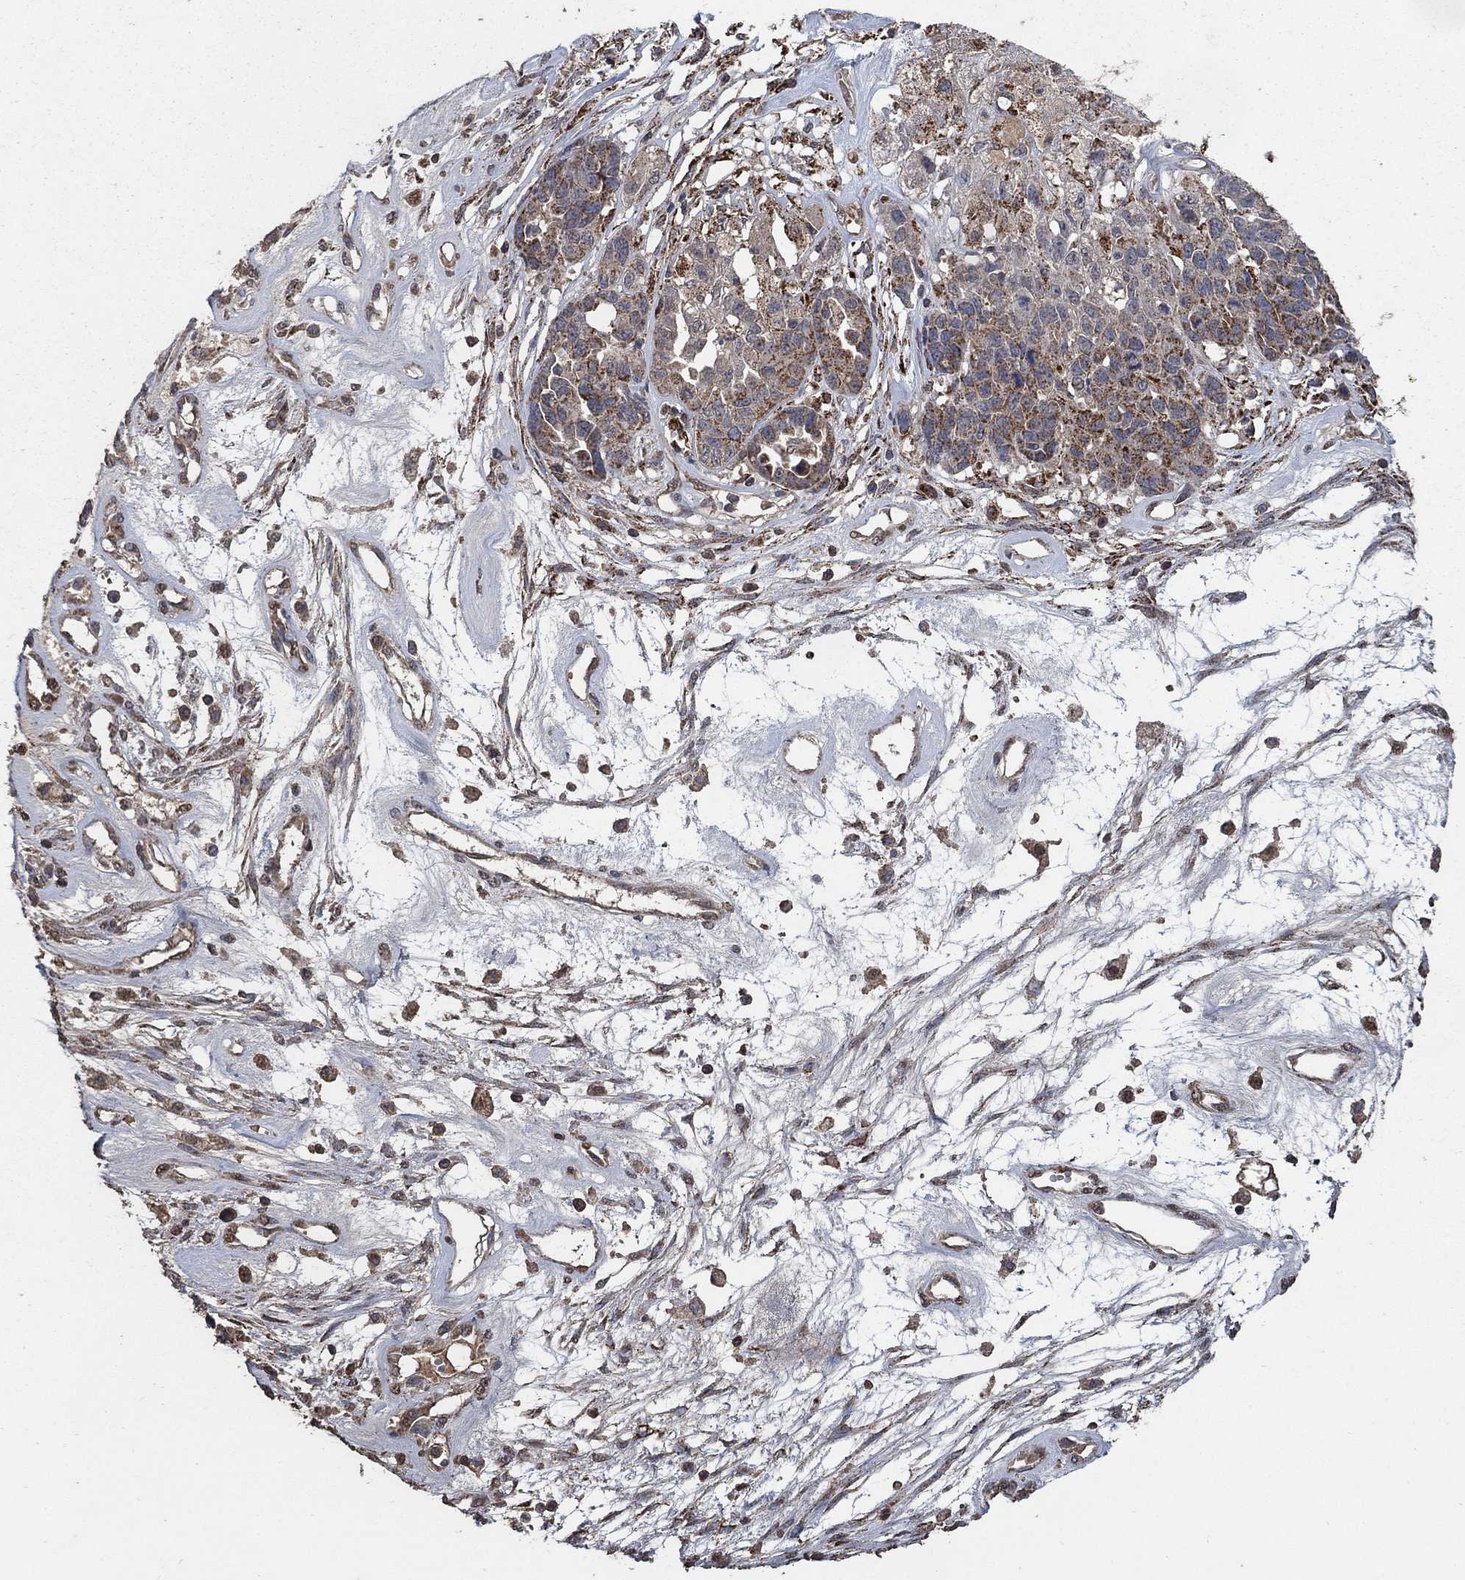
{"staining": {"intensity": "strong", "quantity": "25%-75%", "location": "cytoplasmic/membranous"}, "tissue": "ovarian cancer", "cell_type": "Tumor cells", "image_type": "cancer", "snomed": [{"axis": "morphology", "description": "Cystadenocarcinoma, serous, NOS"}, {"axis": "topography", "description": "Ovary"}], "caption": "High-power microscopy captured an immunohistochemistry image of ovarian serous cystadenocarcinoma, revealing strong cytoplasmic/membranous positivity in approximately 25%-75% of tumor cells.", "gene": "MRPS24", "patient": {"sex": "female", "age": 87}}